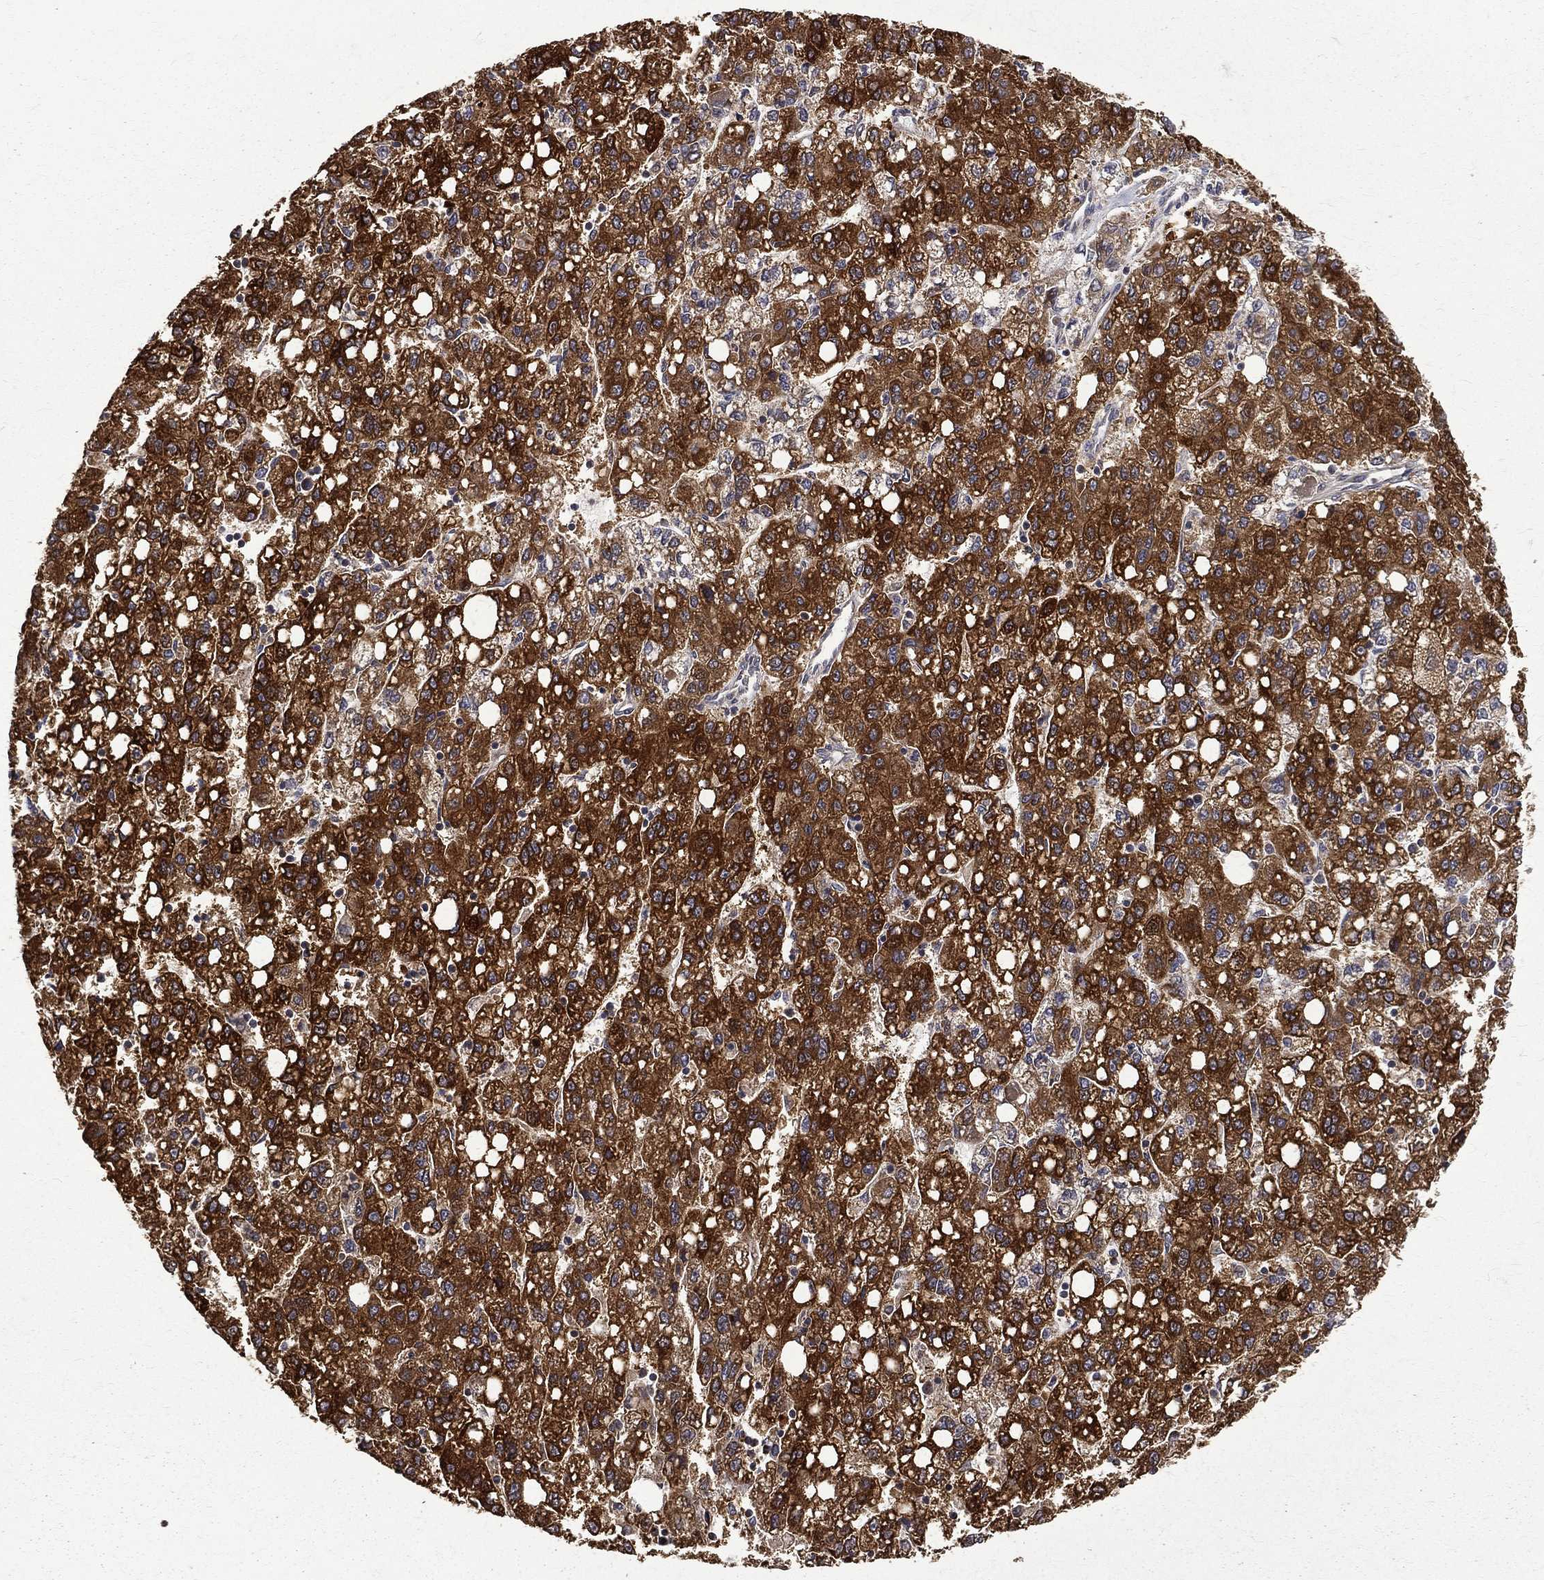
{"staining": {"intensity": "strong", "quantity": ">75%", "location": "cytoplasmic/membranous"}, "tissue": "liver cancer", "cell_type": "Tumor cells", "image_type": "cancer", "snomed": [{"axis": "morphology", "description": "Carcinoma, Hepatocellular, NOS"}, {"axis": "topography", "description": "Liver"}], "caption": "Immunohistochemical staining of hepatocellular carcinoma (liver) displays high levels of strong cytoplasmic/membranous staining in approximately >75% of tumor cells.", "gene": "RPGR", "patient": {"sex": "female", "age": 82}}